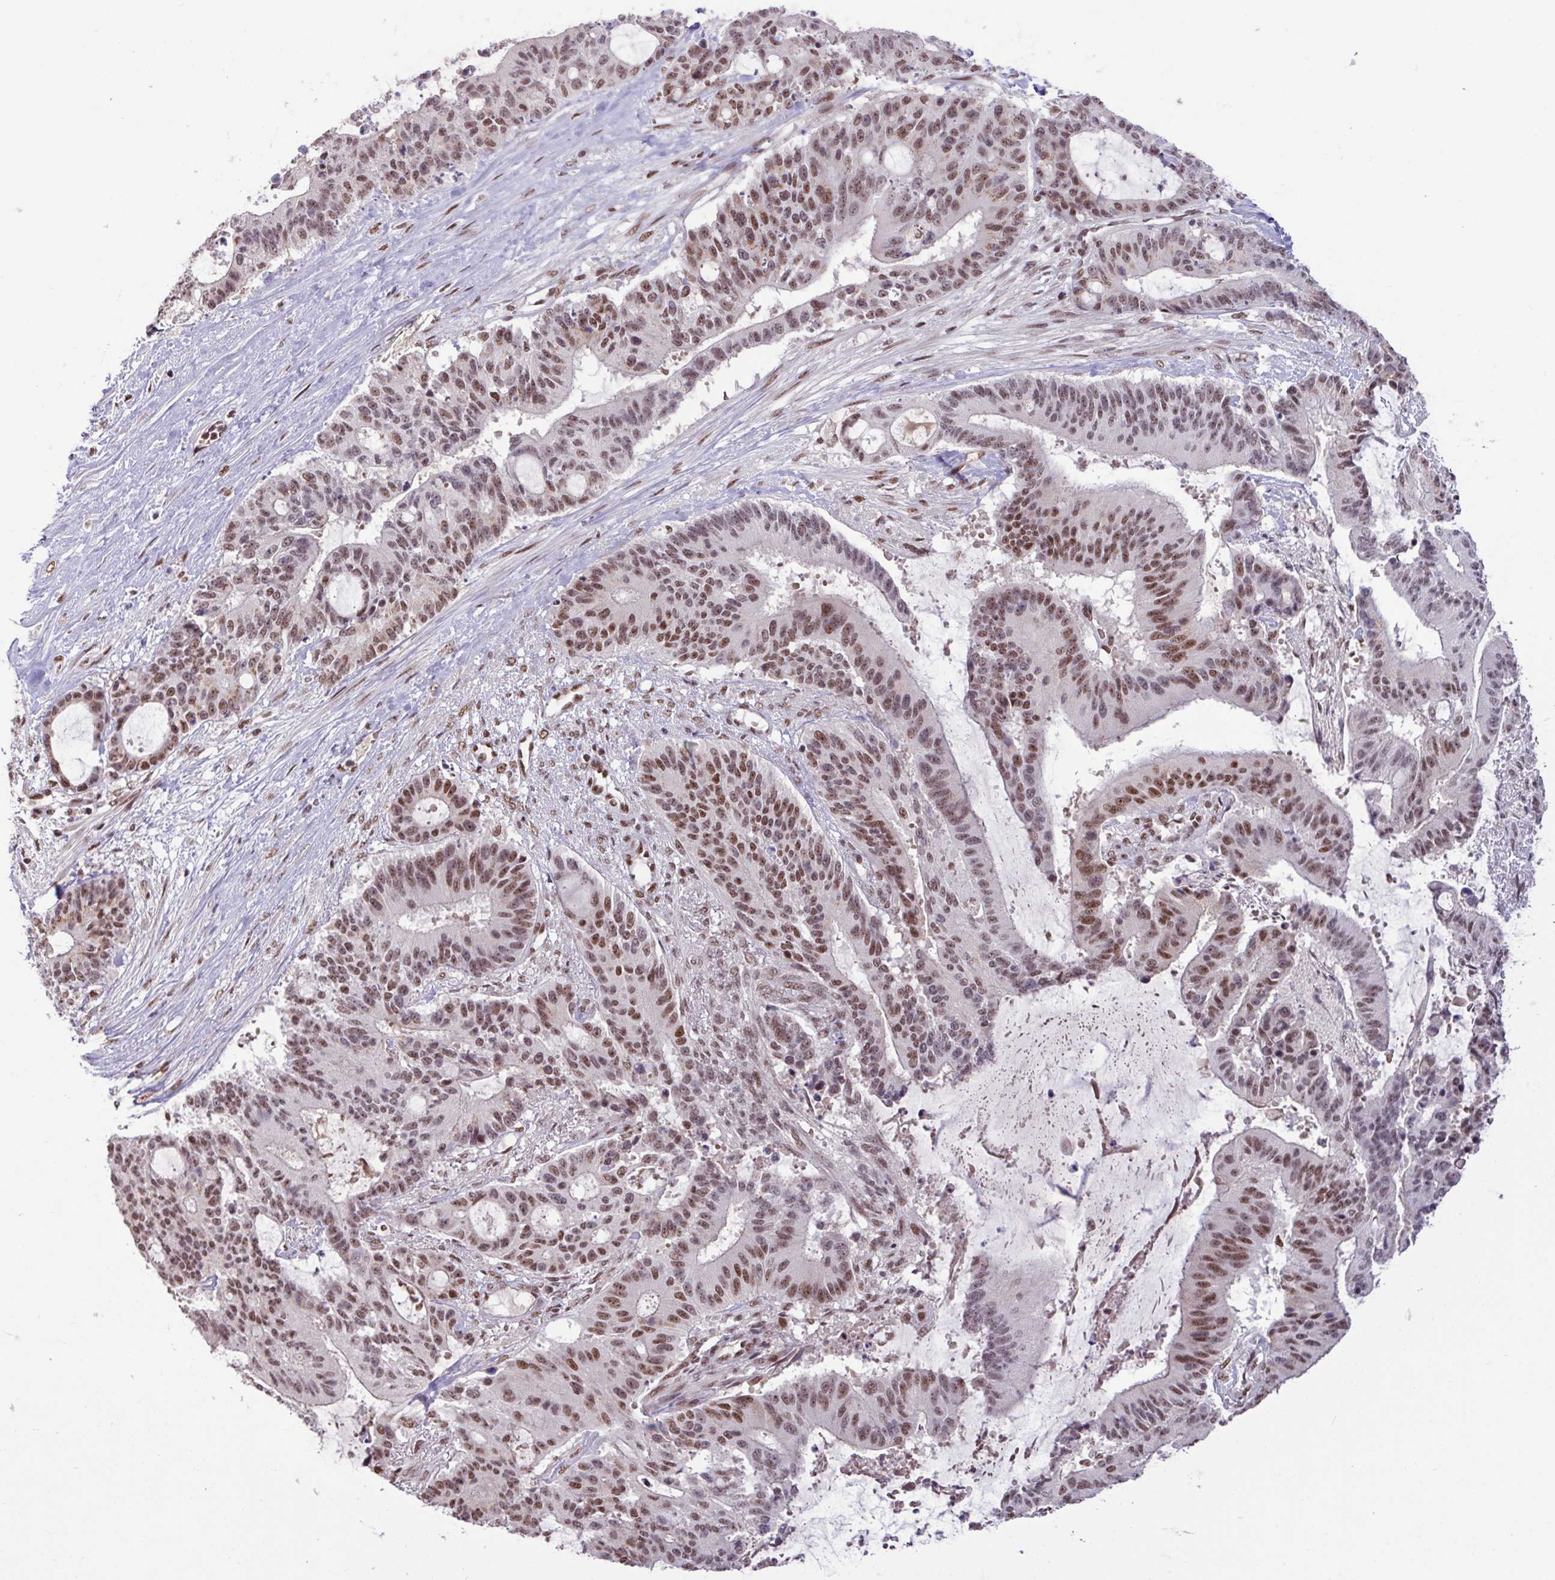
{"staining": {"intensity": "moderate", "quantity": ">75%", "location": "nuclear"}, "tissue": "liver cancer", "cell_type": "Tumor cells", "image_type": "cancer", "snomed": [{"axis": "morphology", "description": "Normal tissue, NOS"}, {"axis": "morphology", "description": "Cholangiocarcinoma"}, {"axis": "topography", "description": "Liver"}, {"axis": "topography", "description": "Peripheral nerve tissue"}], "caption": "High-magnification brightfield microscopy of liver cholangiocarcinoma stained with DAB (3,3'-diaminobenzidine) (brown) and counterstained with hematoxylin (blue). tumor cells exhibit moderate nuclear staining is seen in about>75% of cells. Nuclei are stained in blue.", "gene": "TDG", "patient": {"sex": "female", "age": 73}}